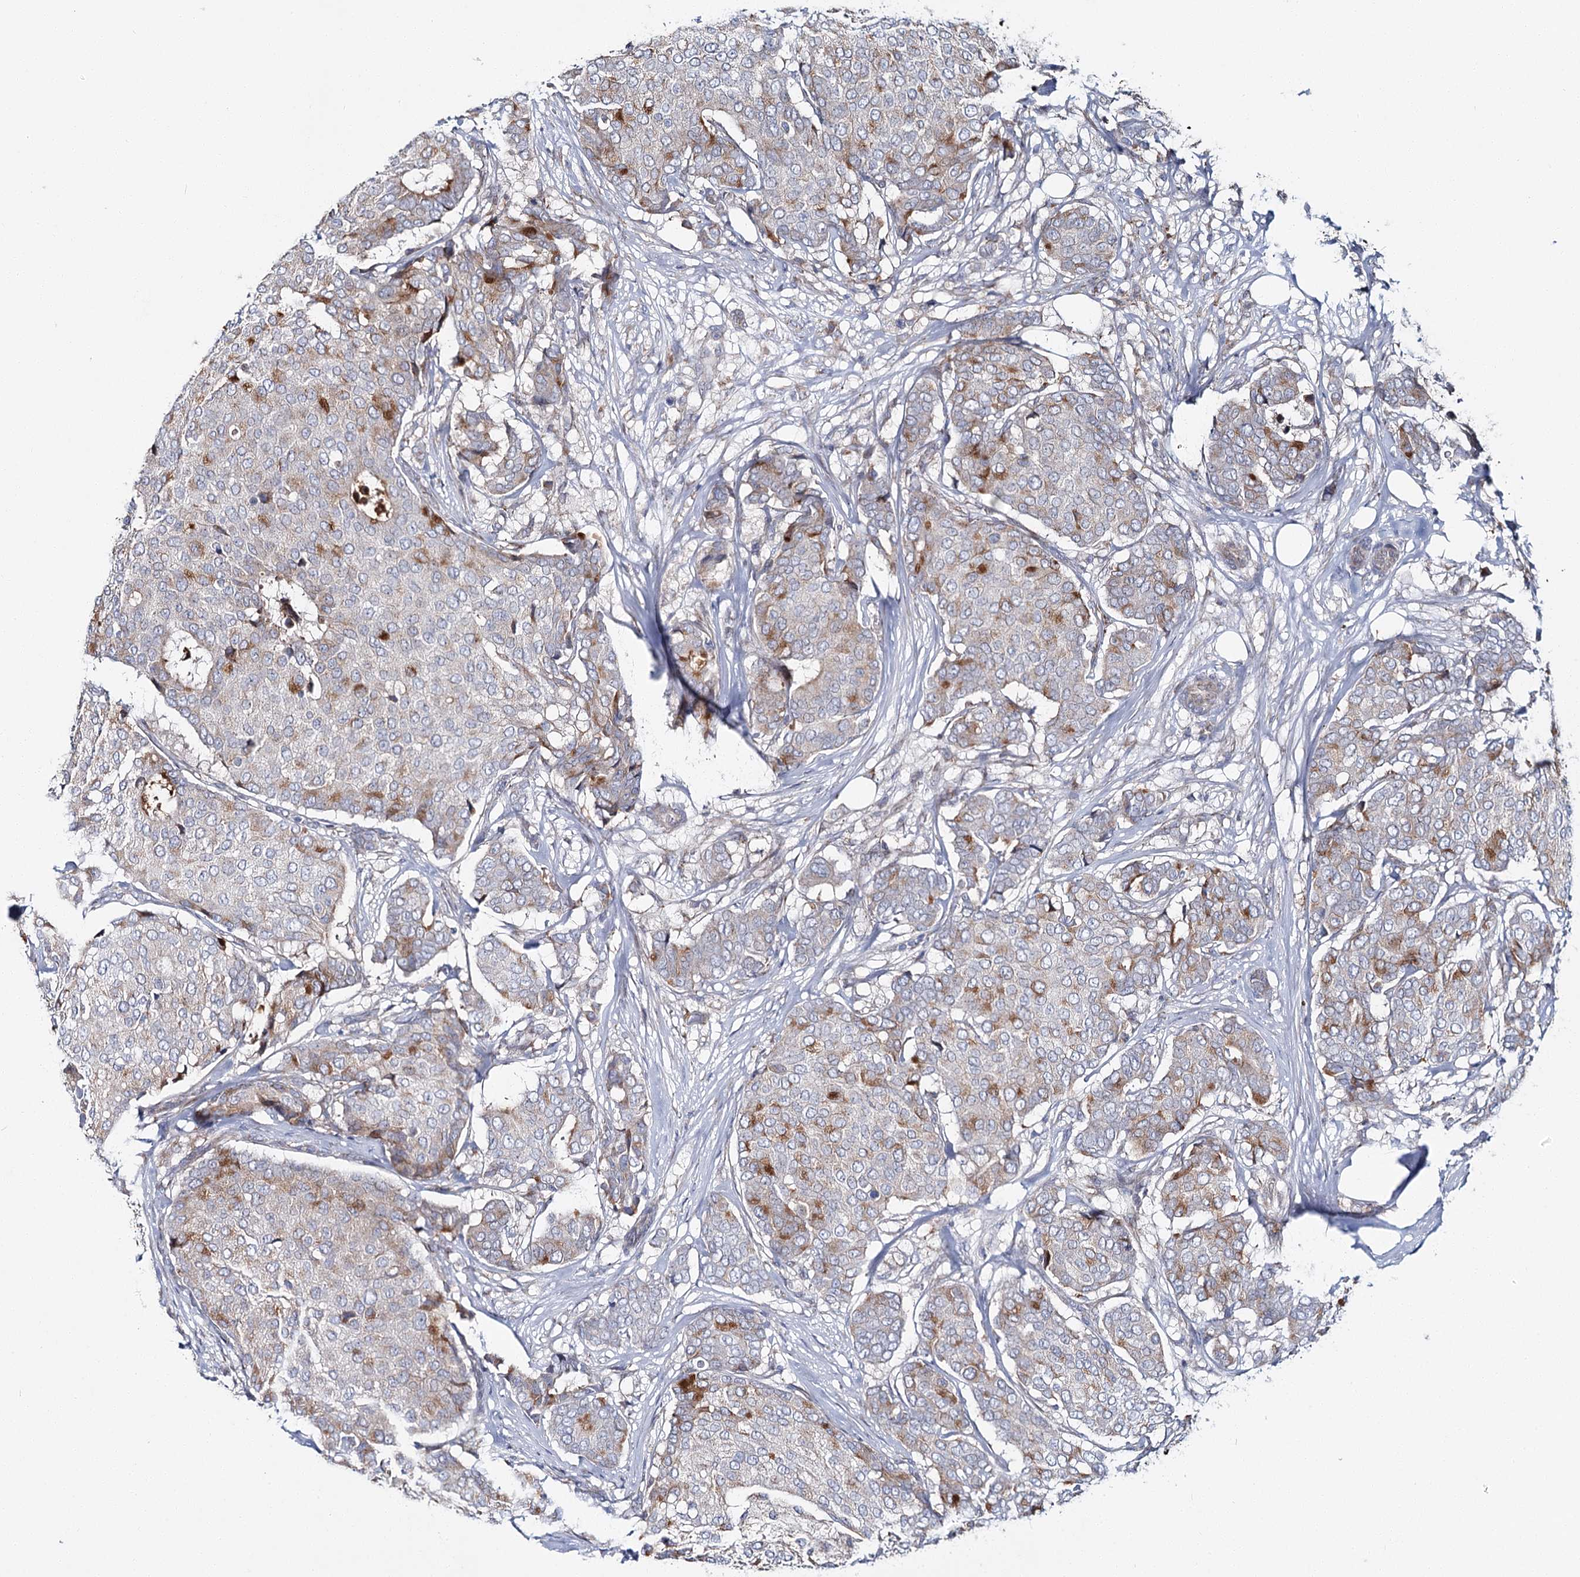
{"staining": {"intensity": "weak", "quantity": "<25%", "location": "cytoplasmic/membranous"}, "tissue": "breast cancer", "cell_type": "Tumor cells", "image_type": "cancer", "snomed": [{"axis": "morphology", "description": "Duct carcinoma"}, {"axis": "topography", "description": "Breast"}], "caption": "DAB immunohistochemical staining of human breast cancer demonstrates no significant expression in tumor cells. Brightfield microscopy of IHC stained with DAB (3,3'-diaminobenzidine) (brown) and hematoxylin (blue), captured at high magnification.", "gene": "CPLANE1", "patient": {"sex": "female", "age": 75}}